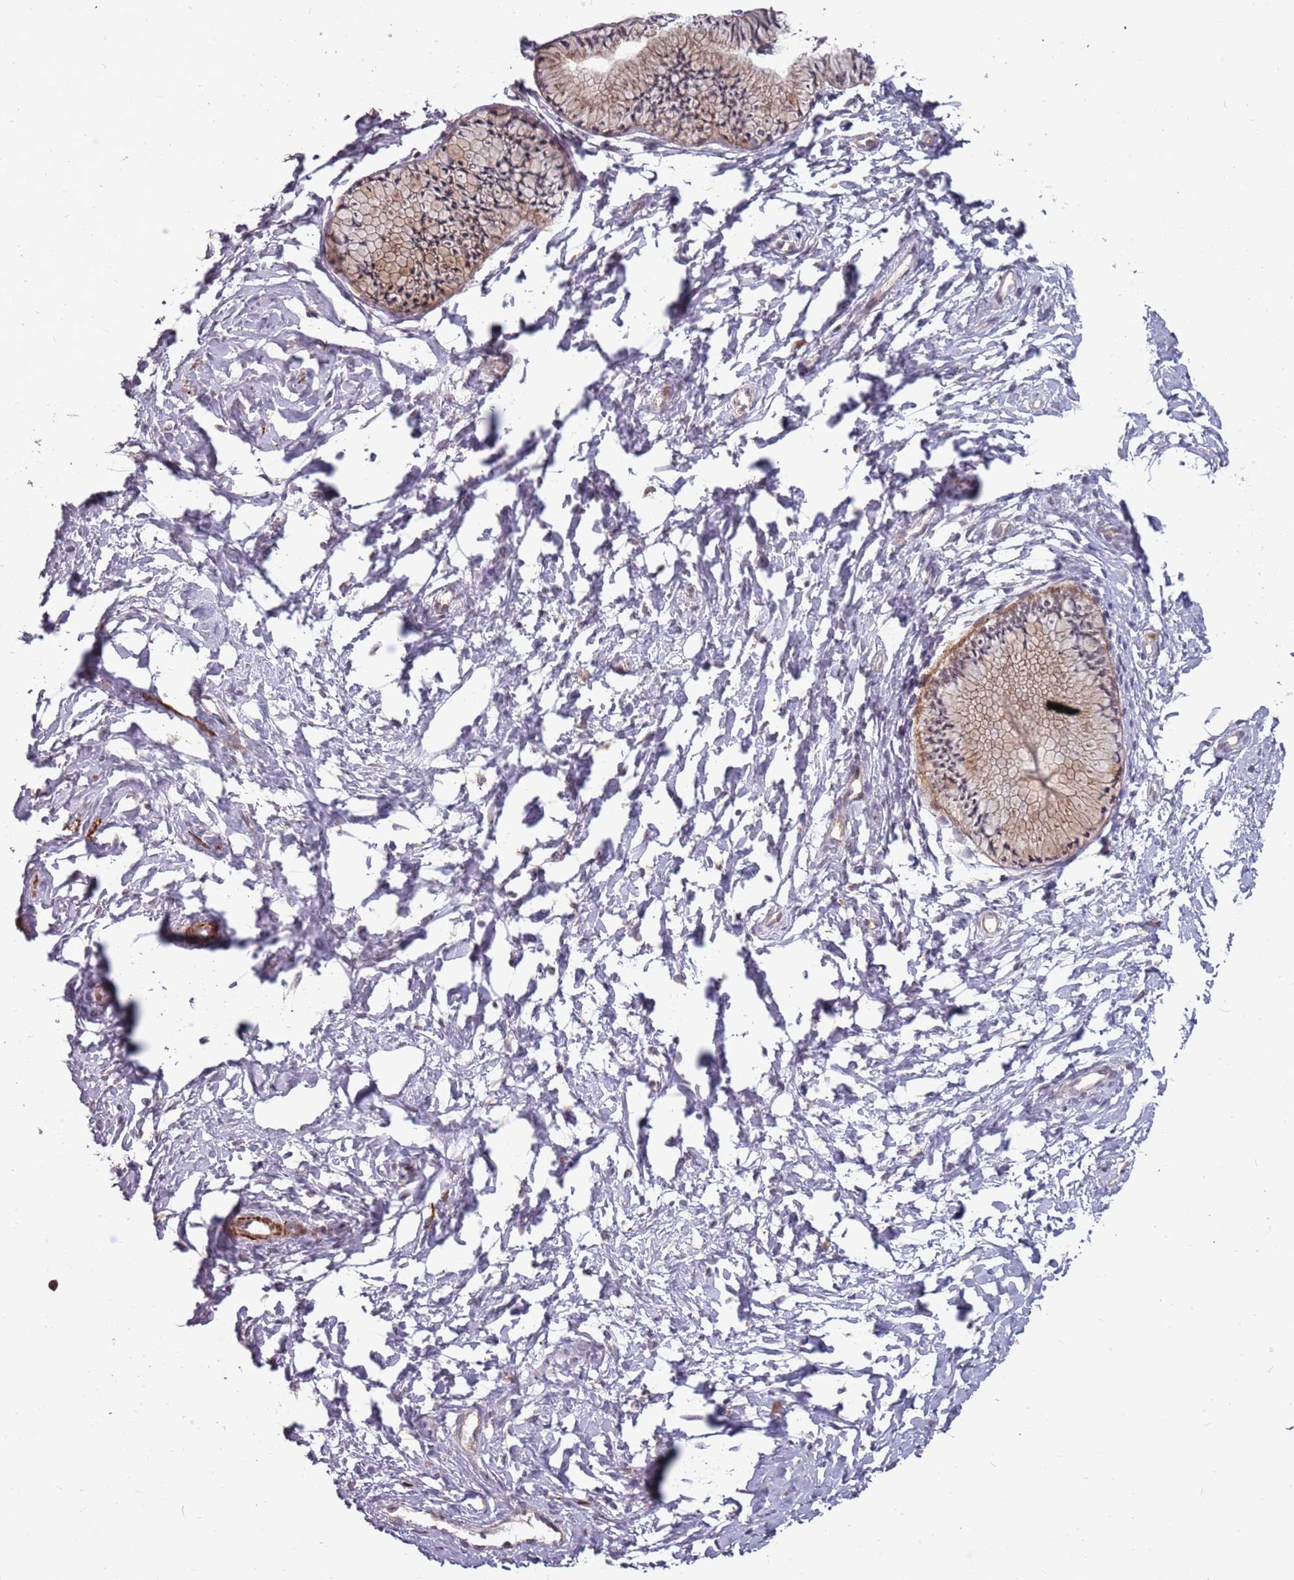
{"staining": {"intensity": "moderate", "quantity": ">75%", "location": "cytoplasmic/membranous"}, "tissue": "cervix", "cell_type": "Glandular cells", "image_type": "normal", "snomed": [{"axis": "morphology", "description": "Normal tissue, NOS"}, {"axis": "topography", "description": "Cervix"}], "caption": "Cervix stained with a brown dye displays moderate cytoplasmic/membranous positive expression in about >75% of glandular cells.", "gene": "PLD6", "patient": {"sex": "female", "age": 33}}